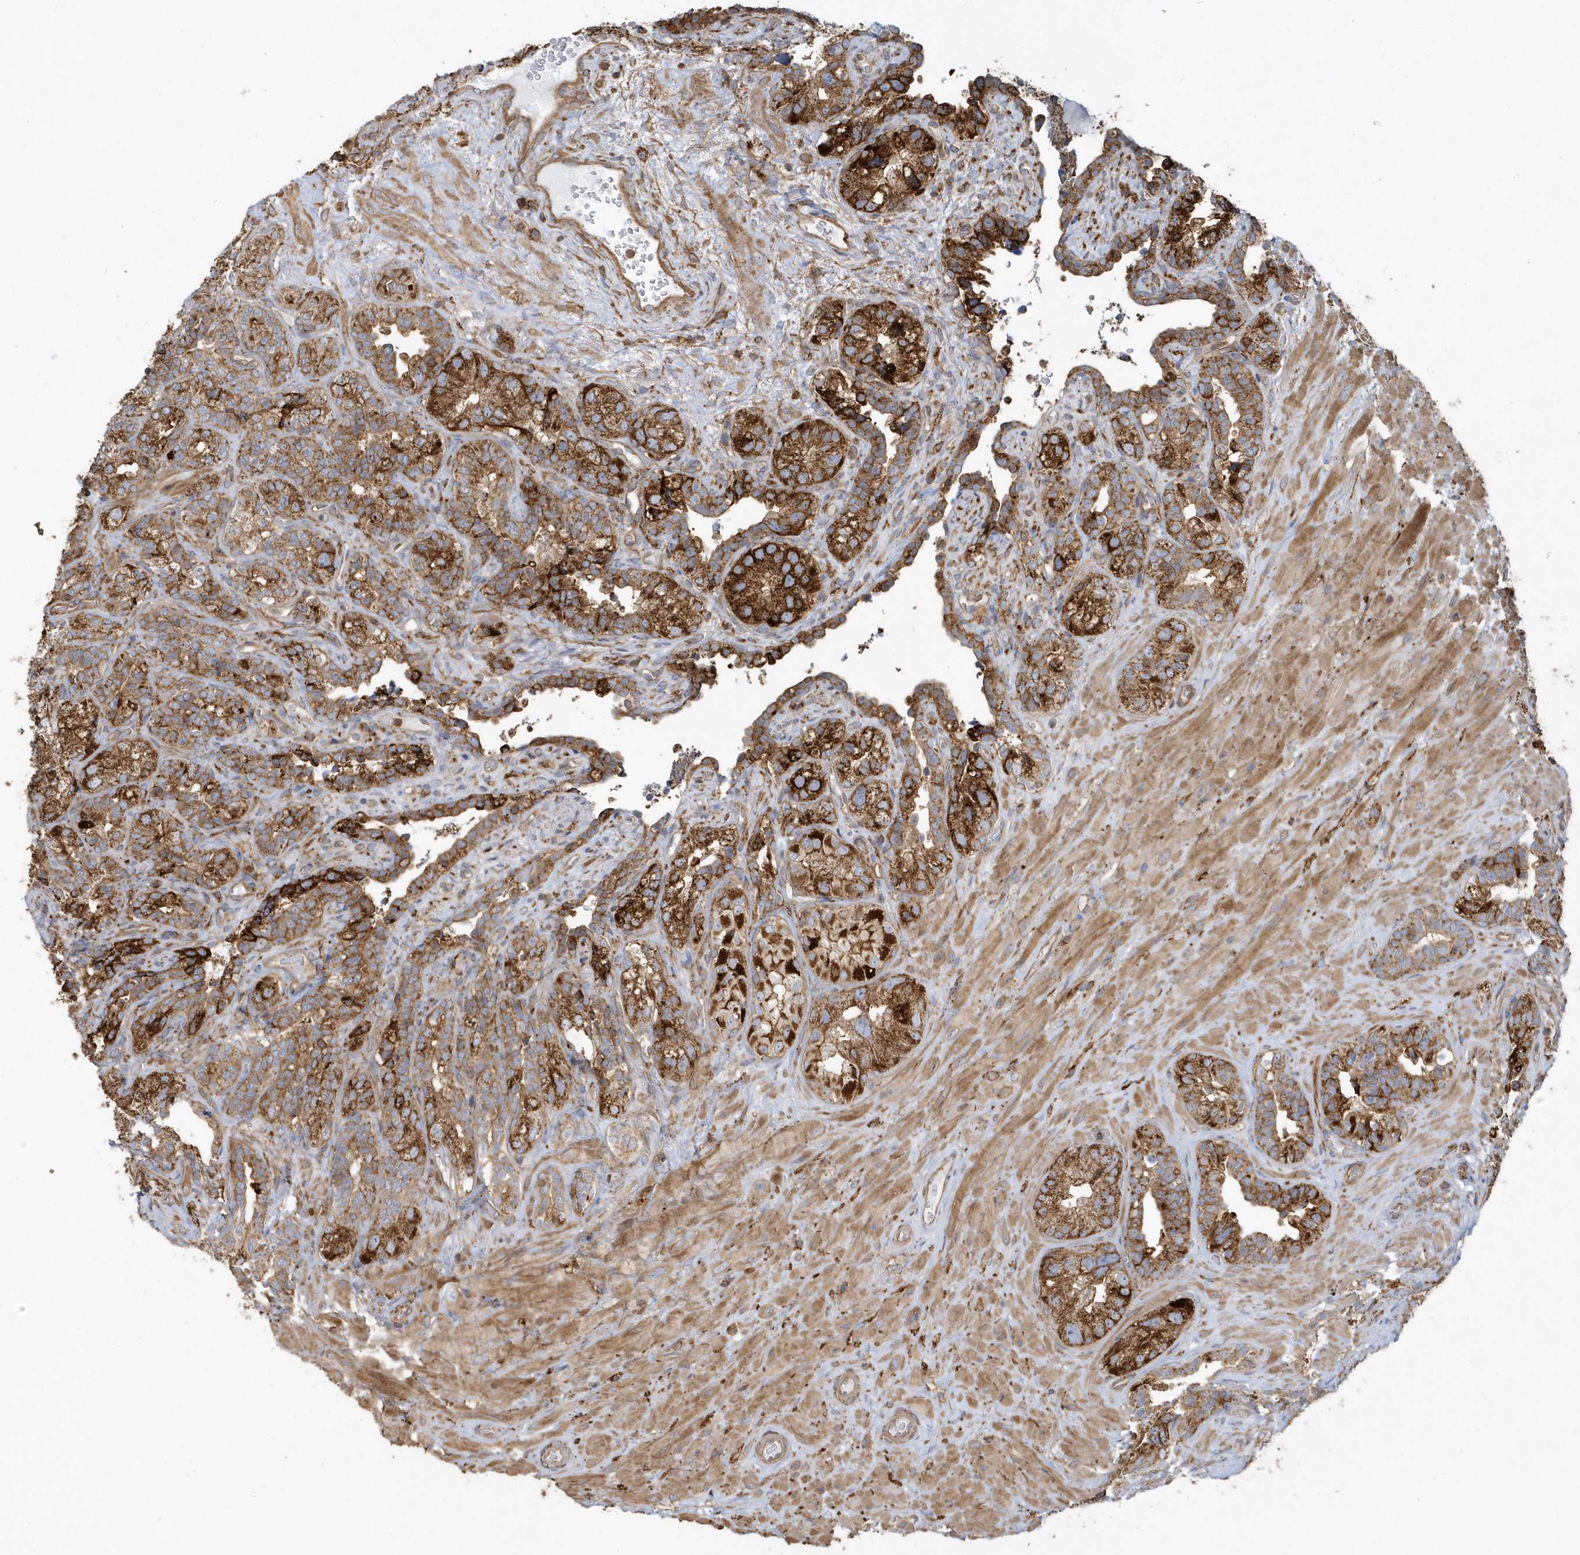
{"staining": {"intensity": "strong", "quantity": ">75%", "location": "cytoplasmic/membranous"}, "tissue": "seminal vesicle", "cell_type": "Glandular cells", "image_type": "normal", "snomed": [{"axis": "morphology", "description": "Normal tissue, NOS"}, {"axis": "topography", "description": "Seminal veicle"}, {"axis": "topography", "description": "Peripheral nerve tissue"}], "caption": "Immunohistochemical staining of benign human seminal vesicle demonstrates strong cytoplasmic/membranous protein staining in about >75% of glandular cells. The protein is stained brown, and the nuclei are stained in blue (DAB (3,3'-diaminobenzidine) IHC with brightfield microscopy, high magnification).", "gene": "TRAIP", "patient": {"sex": "male", "age": 67}}